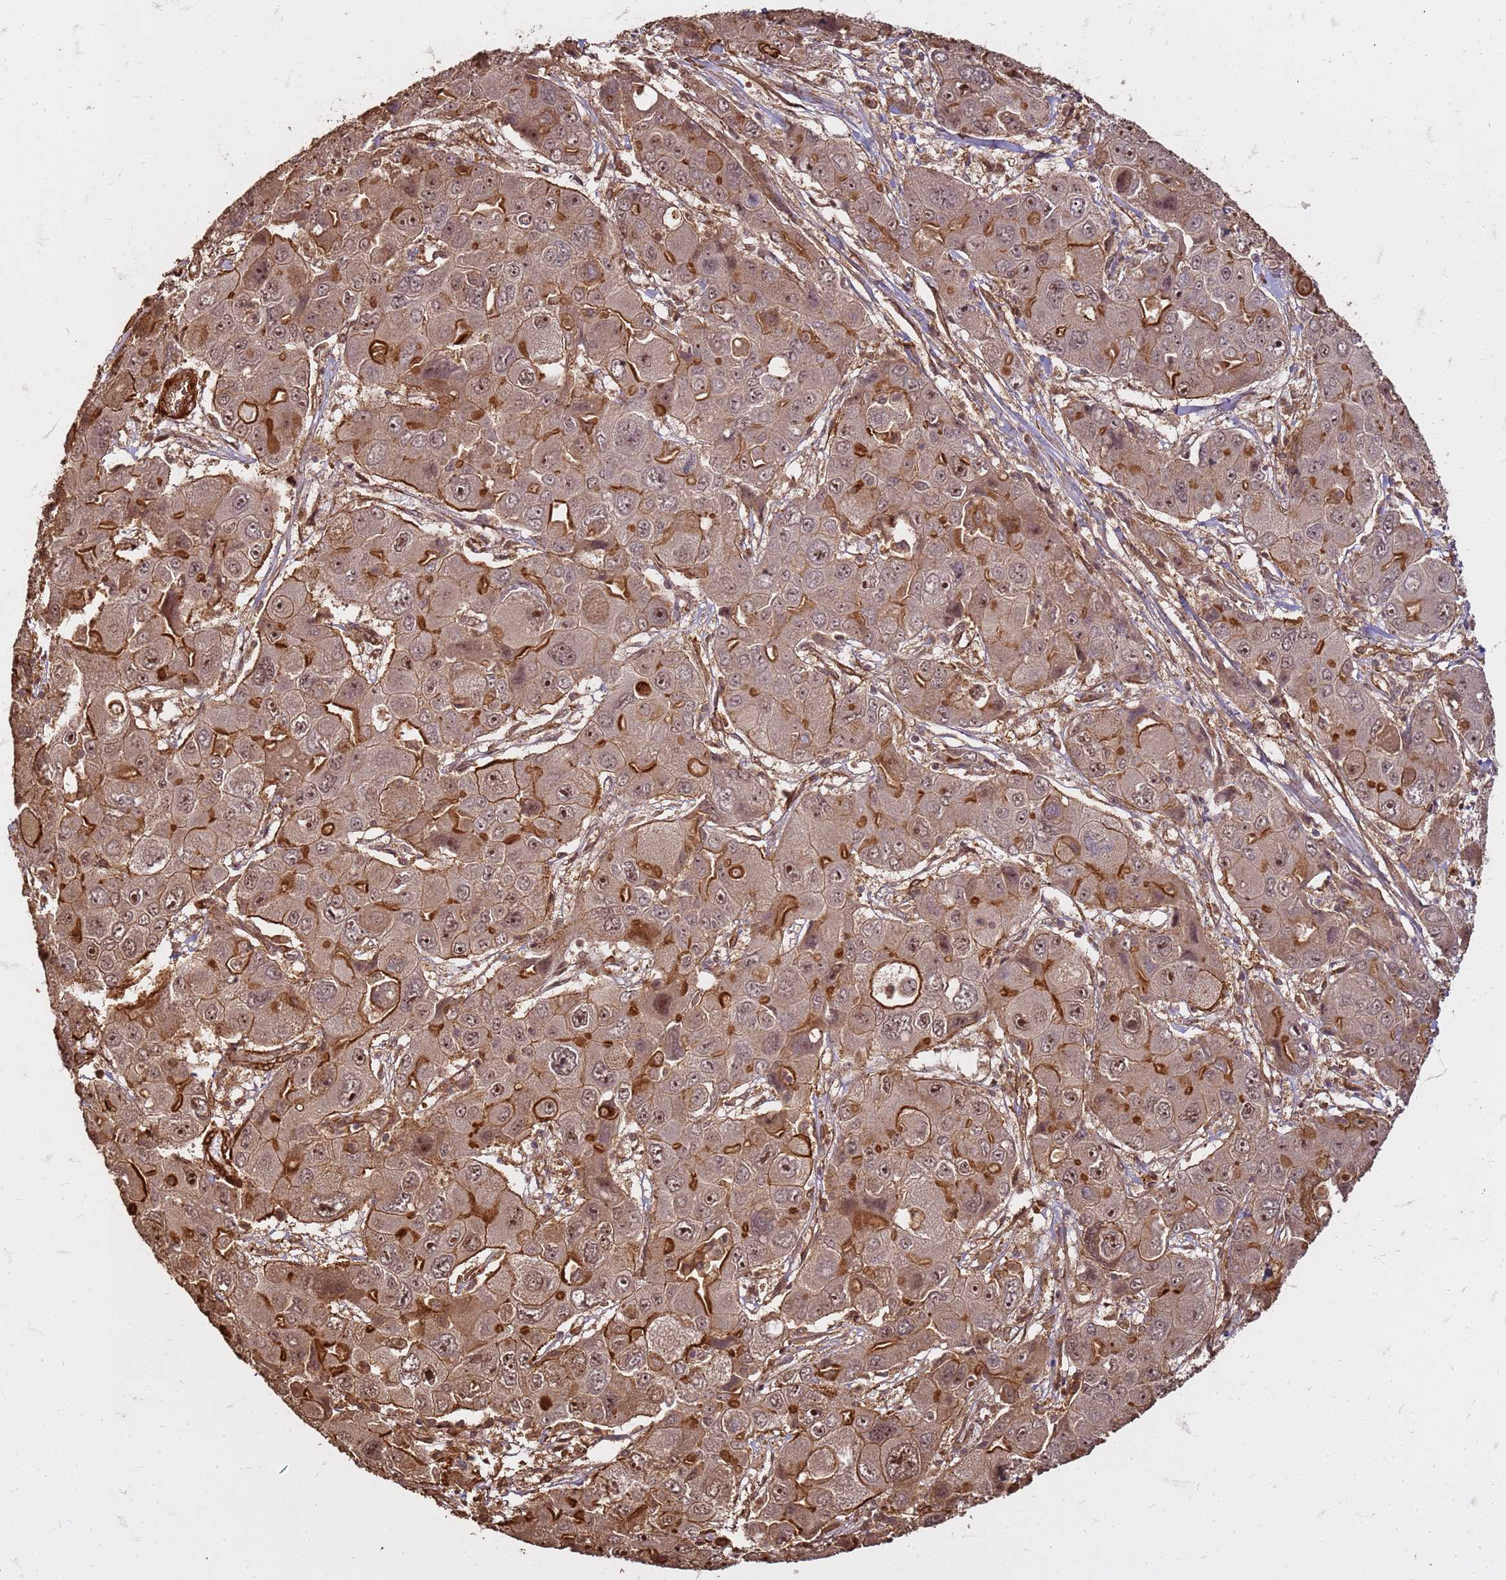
{"staining": {"intensity": "strong", "quantity": "25%-75%", "location": "cytoplasmic/membranous,nuclear"}, "tissue": "liver cancer", "cell_type": "Tumor cells", "image_type": "cancer", "snomed": [{"axis": "morphology", "description": "Cholangiocarcinoma"}, {"axis": "topography", "description": "Liver"}], "caption": "The photomicrograph shows immunohistochemical staining of liver cancer. There is strong cytoplasmic/membranous and nuclear expression is seen in about 25%-75% of tumor cells. Nuclei are stained in blue.", "gene": "KIF26A", "patient": {"sex": "male", "age": 67}}